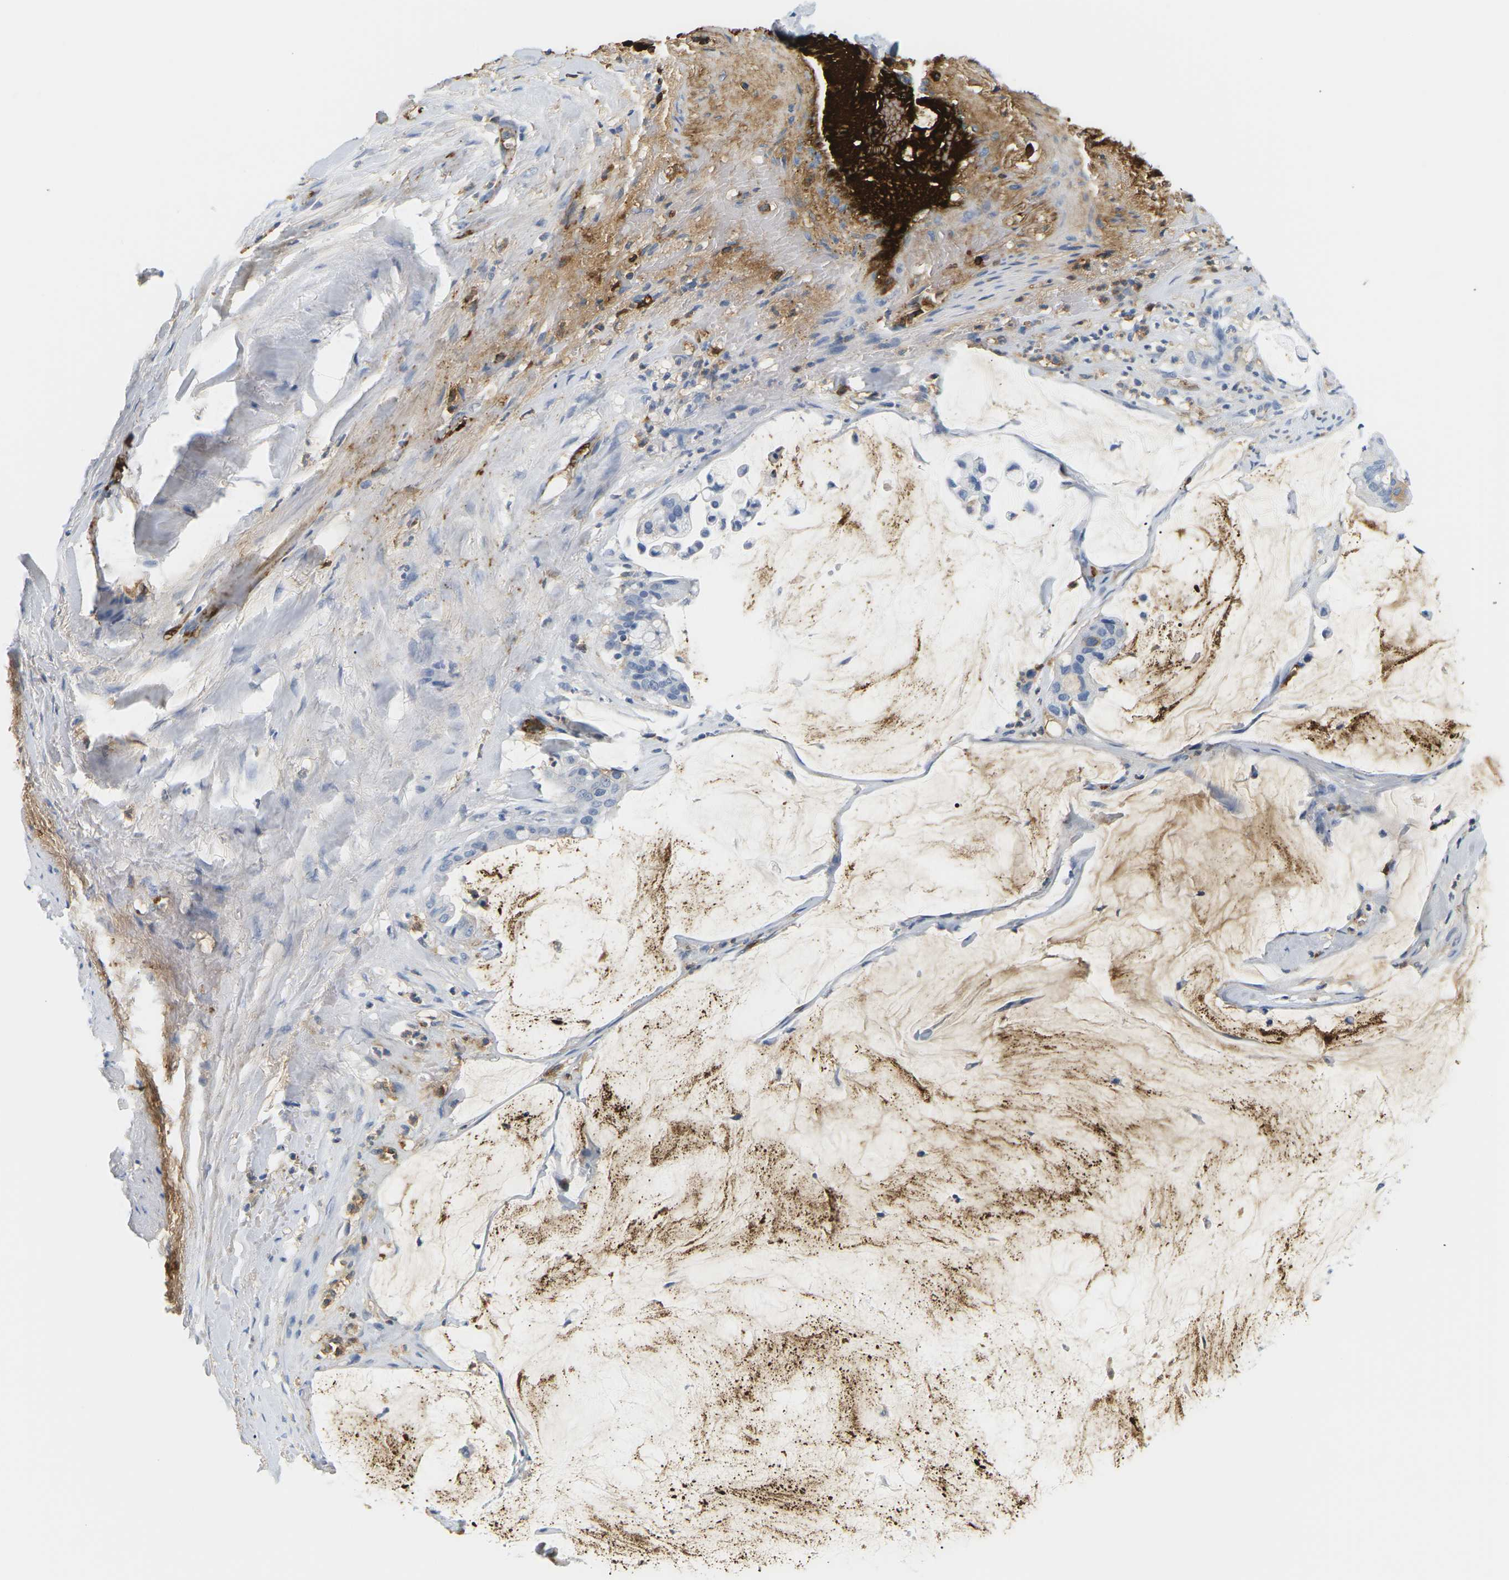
{"staining": {"intensity": "negative", "quantity": "none", "location": "none"}, "tissue": "pancreatic cancer", "cell_type": "Tumor cells", "image_type": "cancer", "snomed": [{"axis": "morphology", "description": "Adenocarcinoma, NOS"}, {"axis": "topography", "description": "Pancreas"}], "caption": "Immunohistochemistry (IHC) image of neoplastic tissue: human pancreatic cancer (adenocarcinoma) stained with DAB (3,3'-diaminobenzidine) displays no significant protein expression in tumor cells.", "gene": "APOB", "patient": {"sex": "male", "age": 41}}